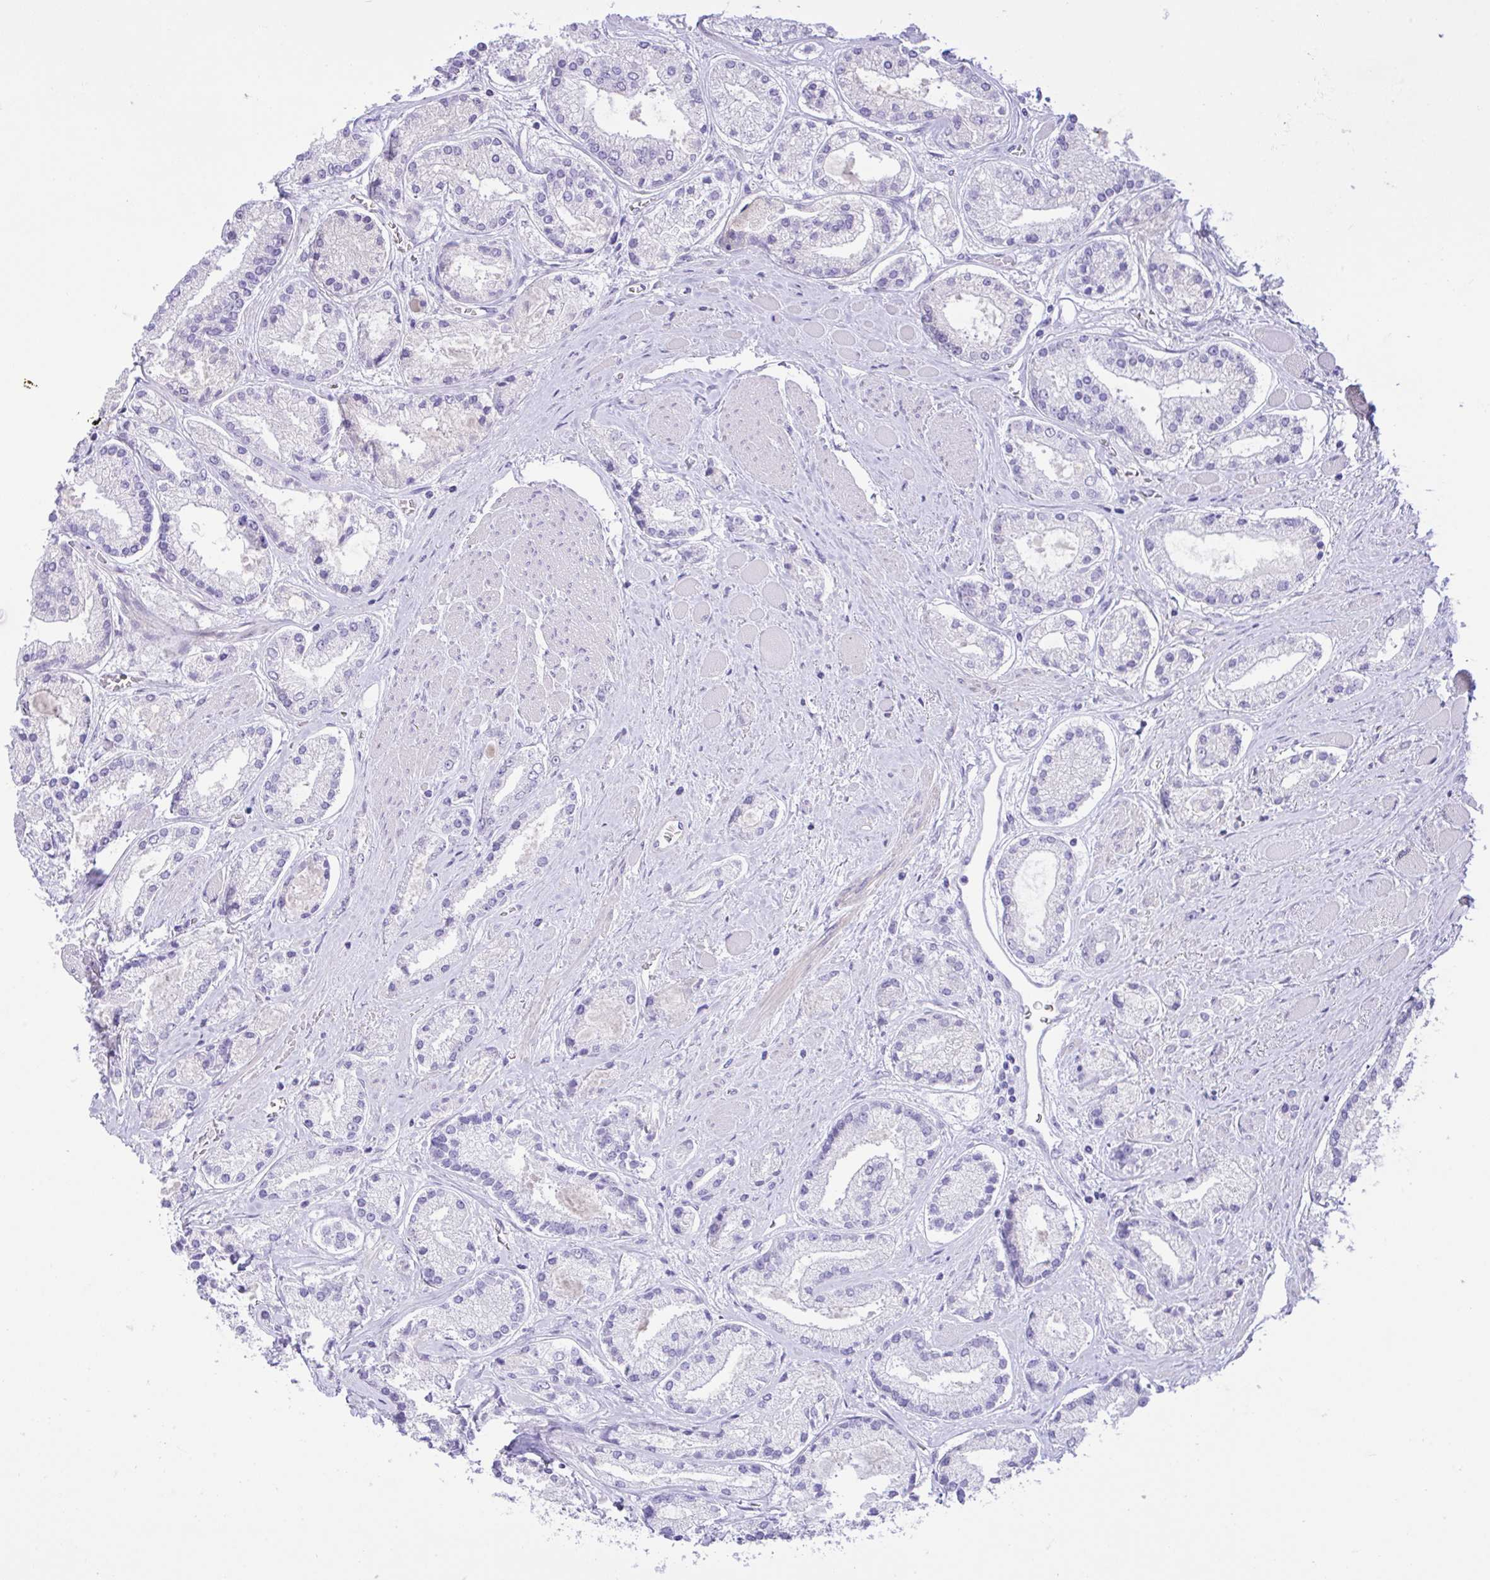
{"staining": {"intensity": "negative", "quantity": "none", "location": "none"}, "tissue": "prostate cancer", "cell_type": "Tumor cells", "image_type": "cancer", "snomed": [{"axis": "morphology", "description": "Adenocarcinoma, High grade"}, {"axis": "topography", "description": "Prostate"}], "caption": "This is an IHC image of human prostate high-grade adenocarcinoma. There is no staining in tumor cells.", "gene": "REEP1", "patient": {"sex": "male", "age": 67}}